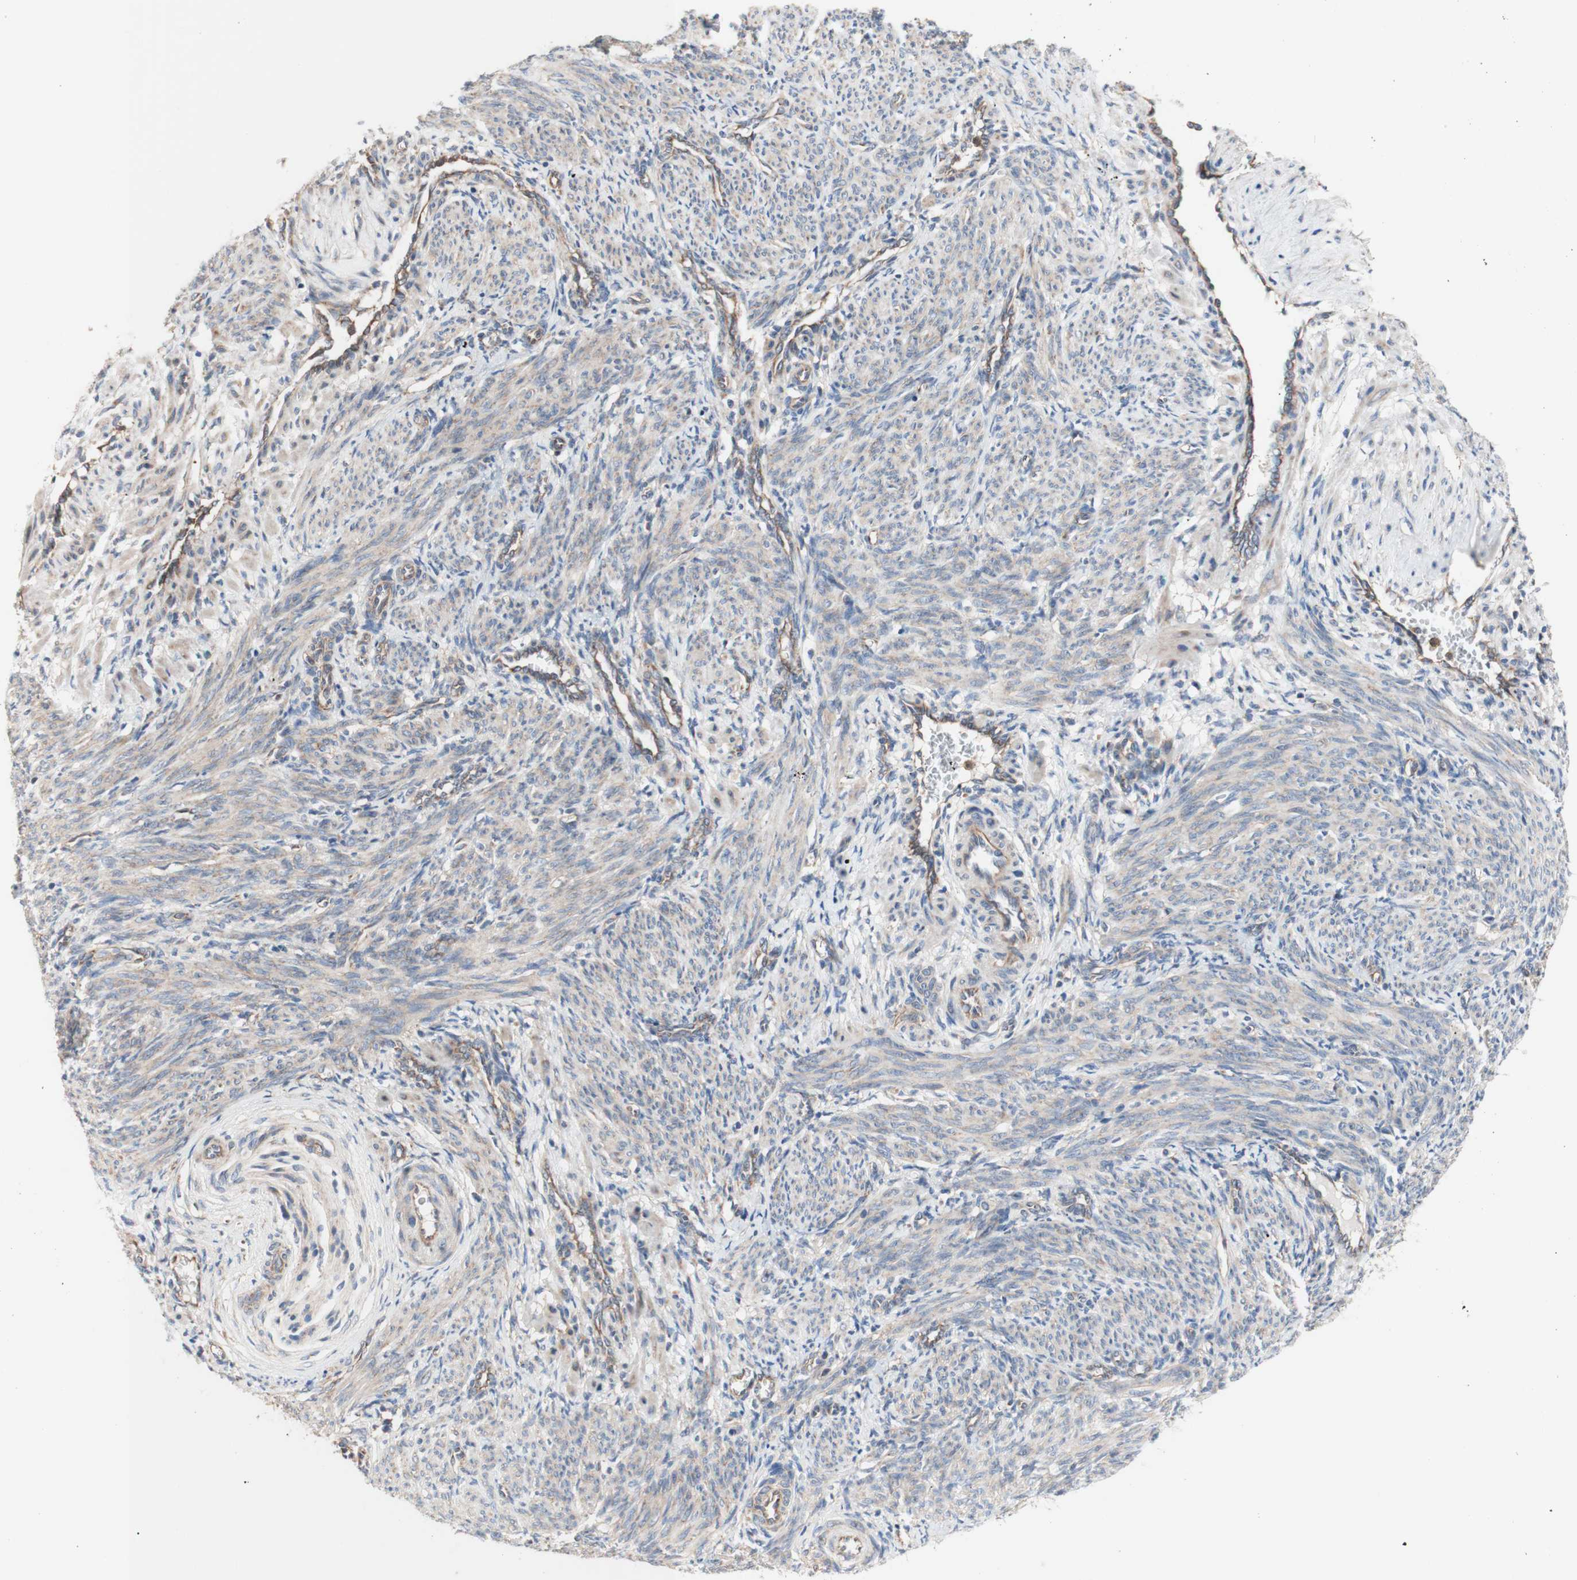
{"staining": {"intensity": "weak", "quantity": "<25%", "location": "cytoplasmic/membranous"}, "tissue": "smooth muscle", "cell_type": "Smooth muscle cells", "image_type": "normal", "snomed": [{"axis": "morphology", "description": "Normal tissue, NOS"}, {"axis": "topography", "description": "Endometrium"}], "caption": "Immunohistochemistry image of unremarkable smooth muscle stained for a protein (brown), which reveals no positivity in smooth muscle cells. The staining is performed using DAB brown chromogen with nuclei counter-stained in using hematoxylin.", "gene": "FMR1", "patient": {"sex": "female", "age": 33}}